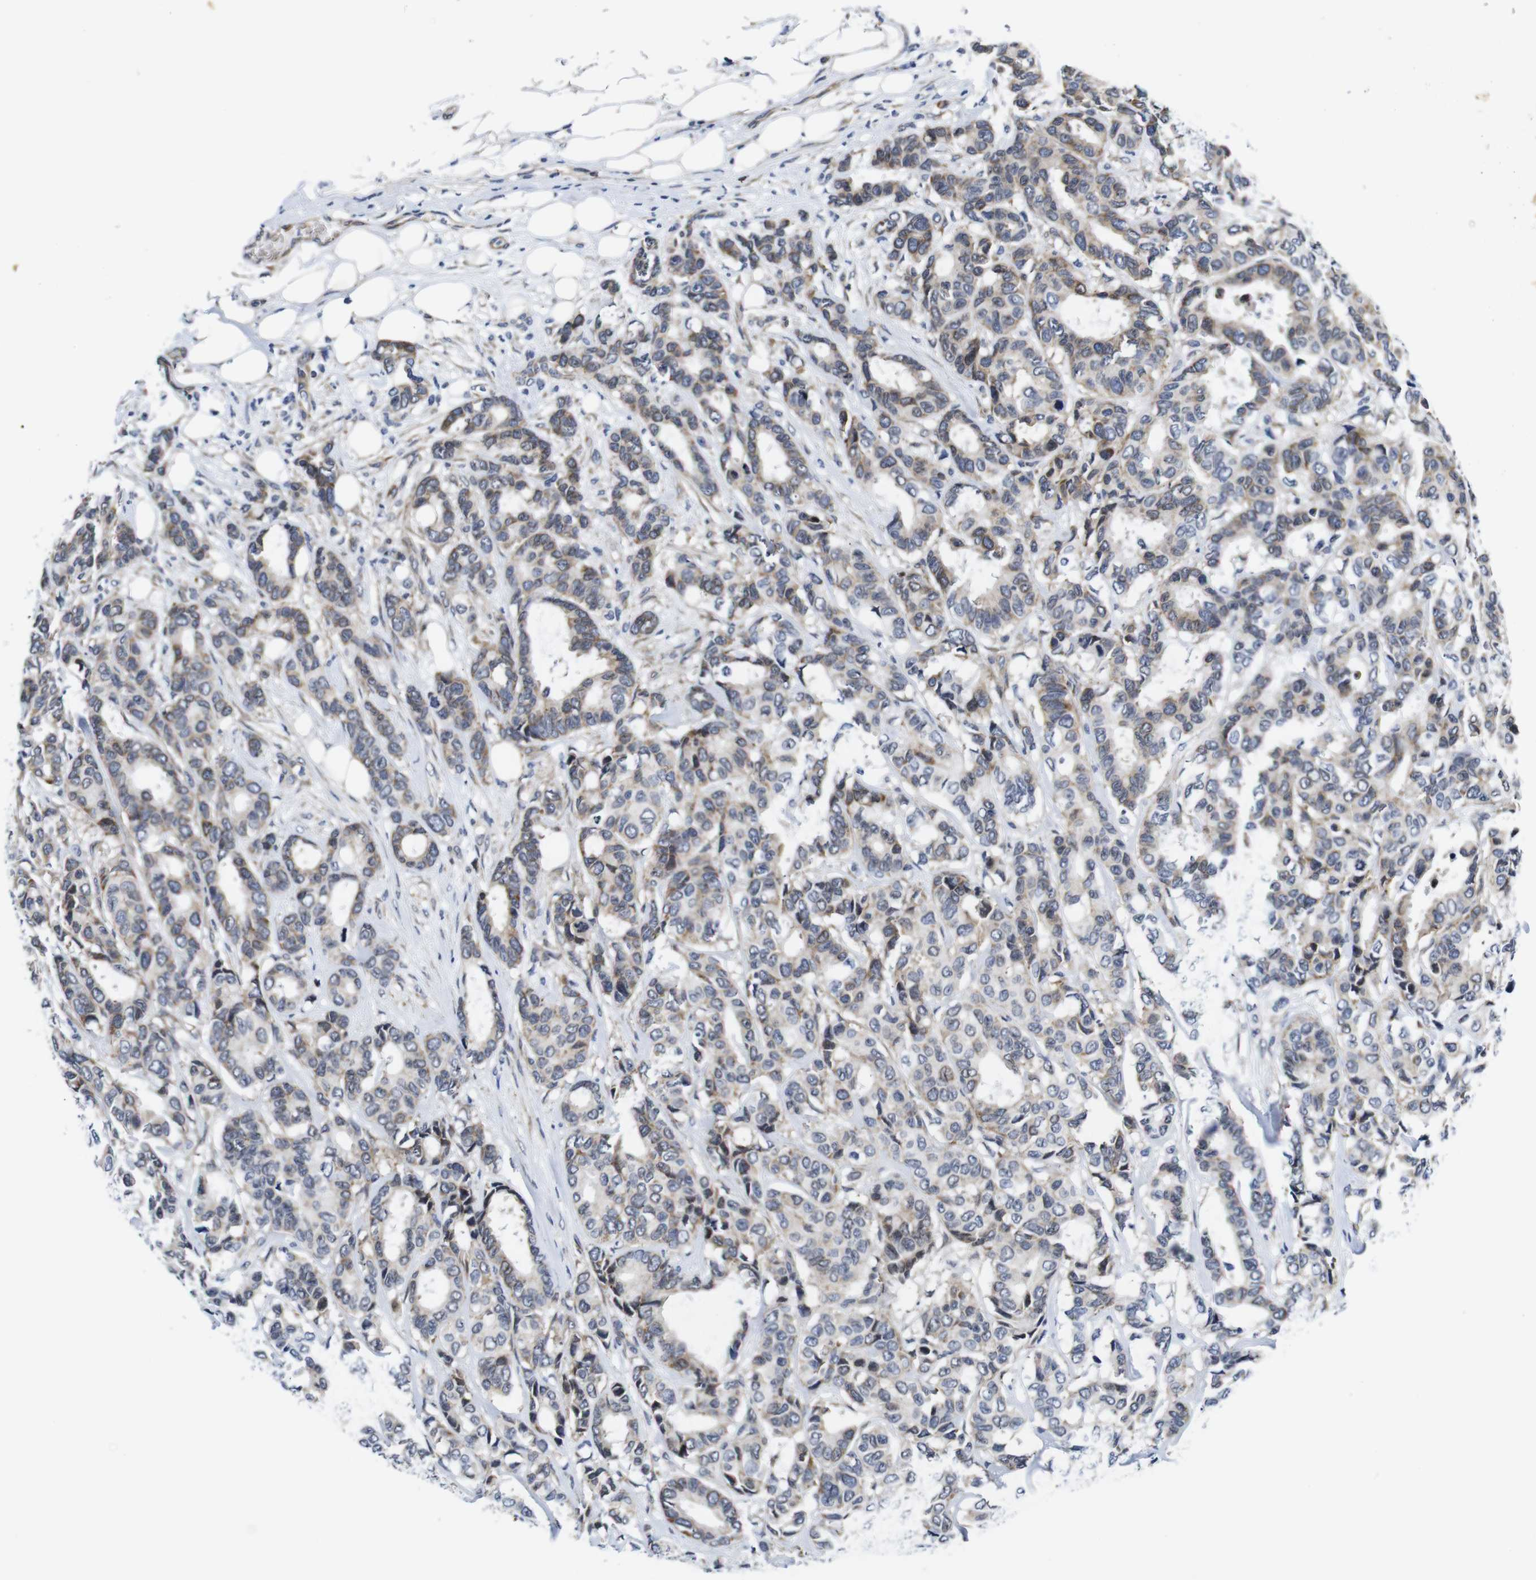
{"staining": {"intensity": "weak", "quantity": ">75%", "location": "cytoplasmic/membranous"}, "tissue": "breast cancer", "cell_type": "Tumor cells", "image_type": "cancer", "snomed": [{"axis": "morphology", "description": "Duct carcinoma"}, {"axis": "topography", "description": "Breast"}], "caption": "Breast infiltrating ductal carcinoma stained with a brown dye reveals weak cytoplasmic/membranous positive positivity in about >75% of tumor cells.", "gene": "SOCS3", "patient": {"sex": "female", "age": 87}}